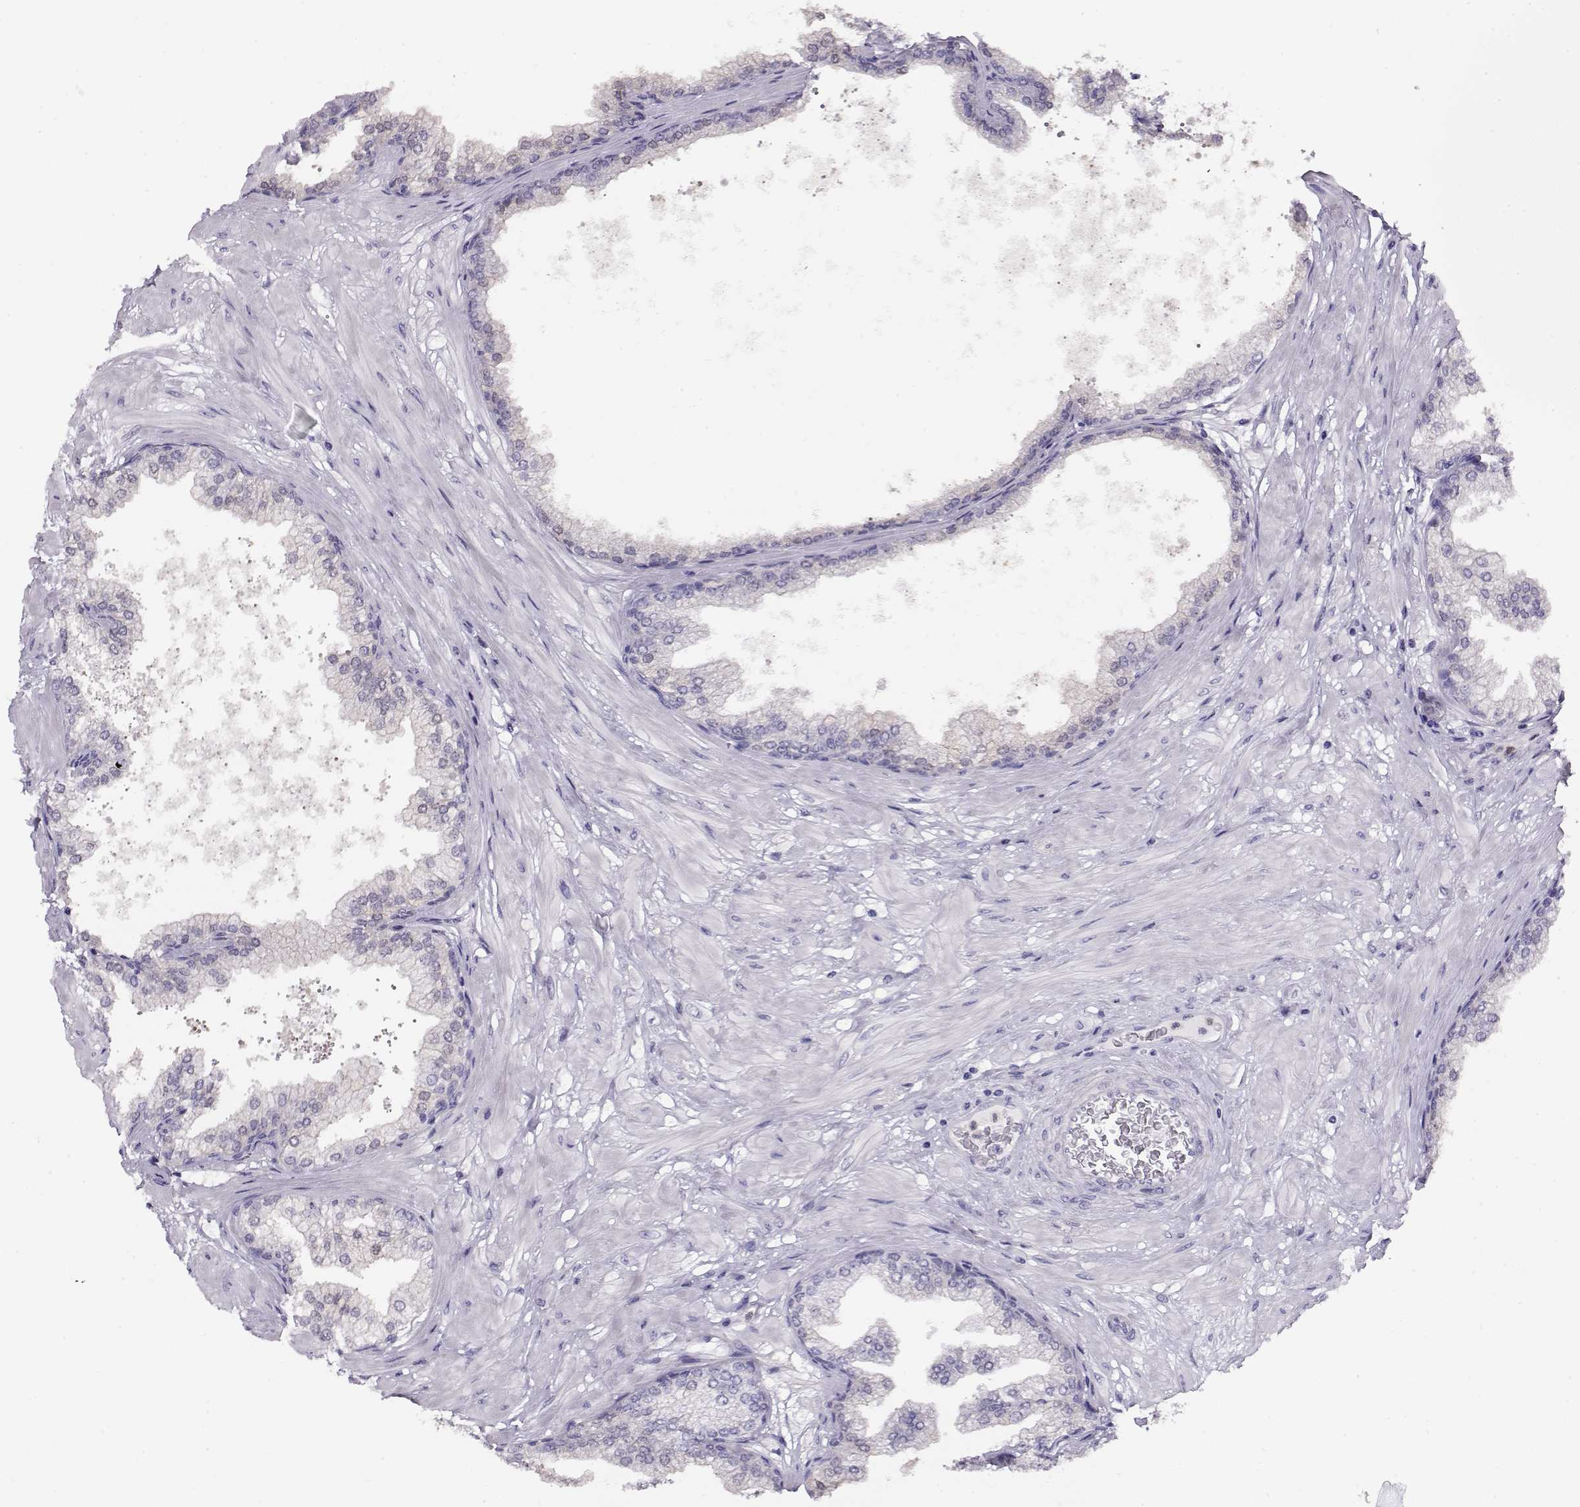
{"staining": {"intensity": "negative", "quantity": "none", "location": "none"}, "tissue": "prostate", "cell_type": "Glandular cells", "image_type": "normal", "snomed": [{"axis": "morphology", "description": "Normal tissue, NOS"}, {"axis": "topography", "description": "Prostate"}], "caption": "Immunohistochemistry of benign human prostate exhibits no staining in glandular cells.", "gene": "CCR8", "patient": {"sex": "male", "age": 37}}